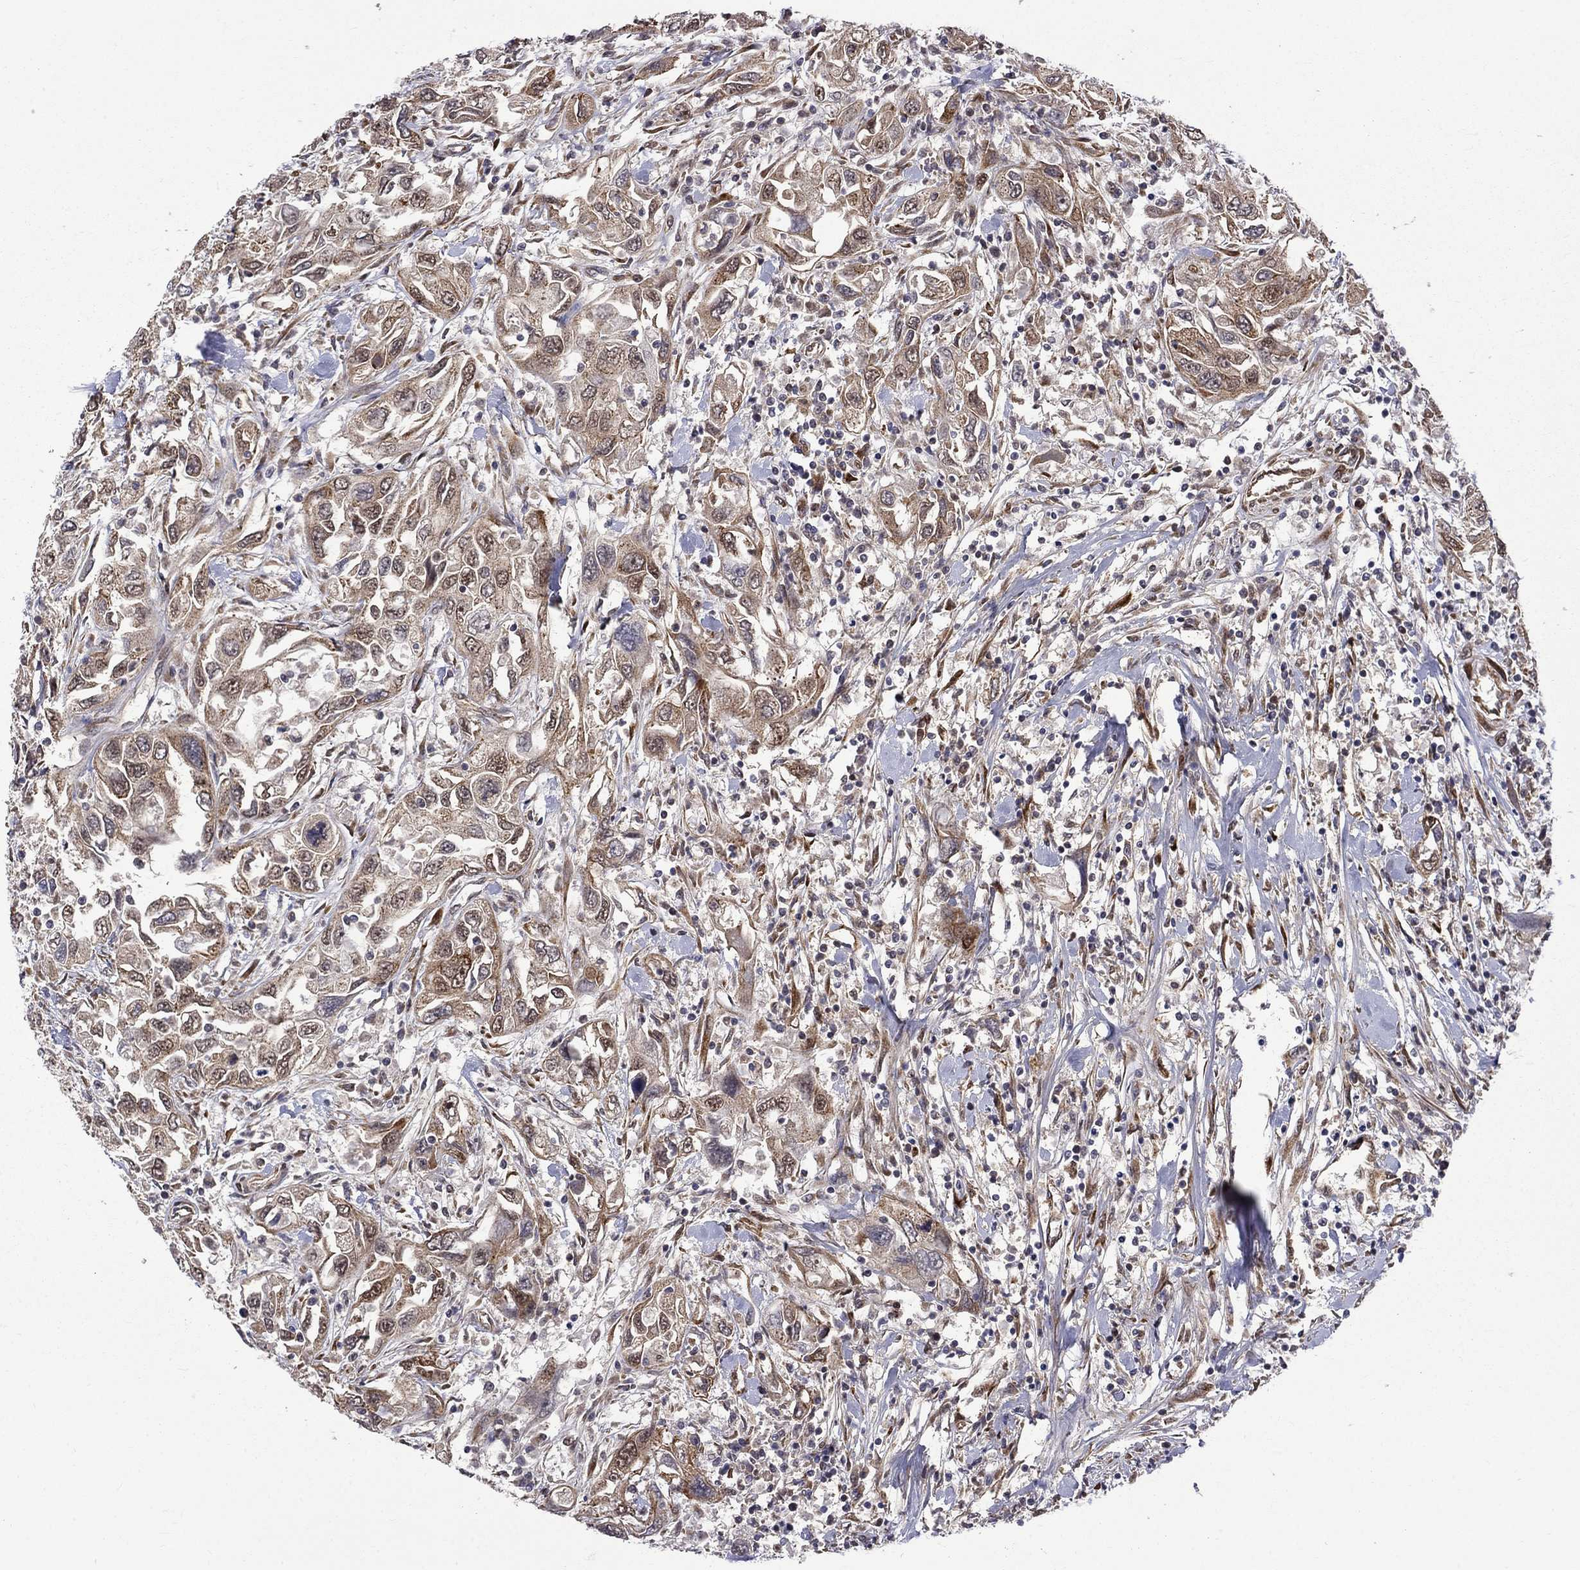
{"staining": {"intensity": "moderate", "quantity": "25%-75%", "location": "cytoplasmic/membranous"}, "tissue": "urothelial cancer", "cell_type": "Tumor cells", "image_type": "cancer", "snomed": [{"axis": "morphology", "description": "Urothelial carcinoma, High grade"}, {"axis": "topography", "description": "Urinary bladder"}], "caption": "An image of urothelial cancer stained for a protein shows moderate cytoplasmic/membranous brown staining in tumor cells.", "gene": "KPNA3", "patient": {"sex": "male", "age": 76}}